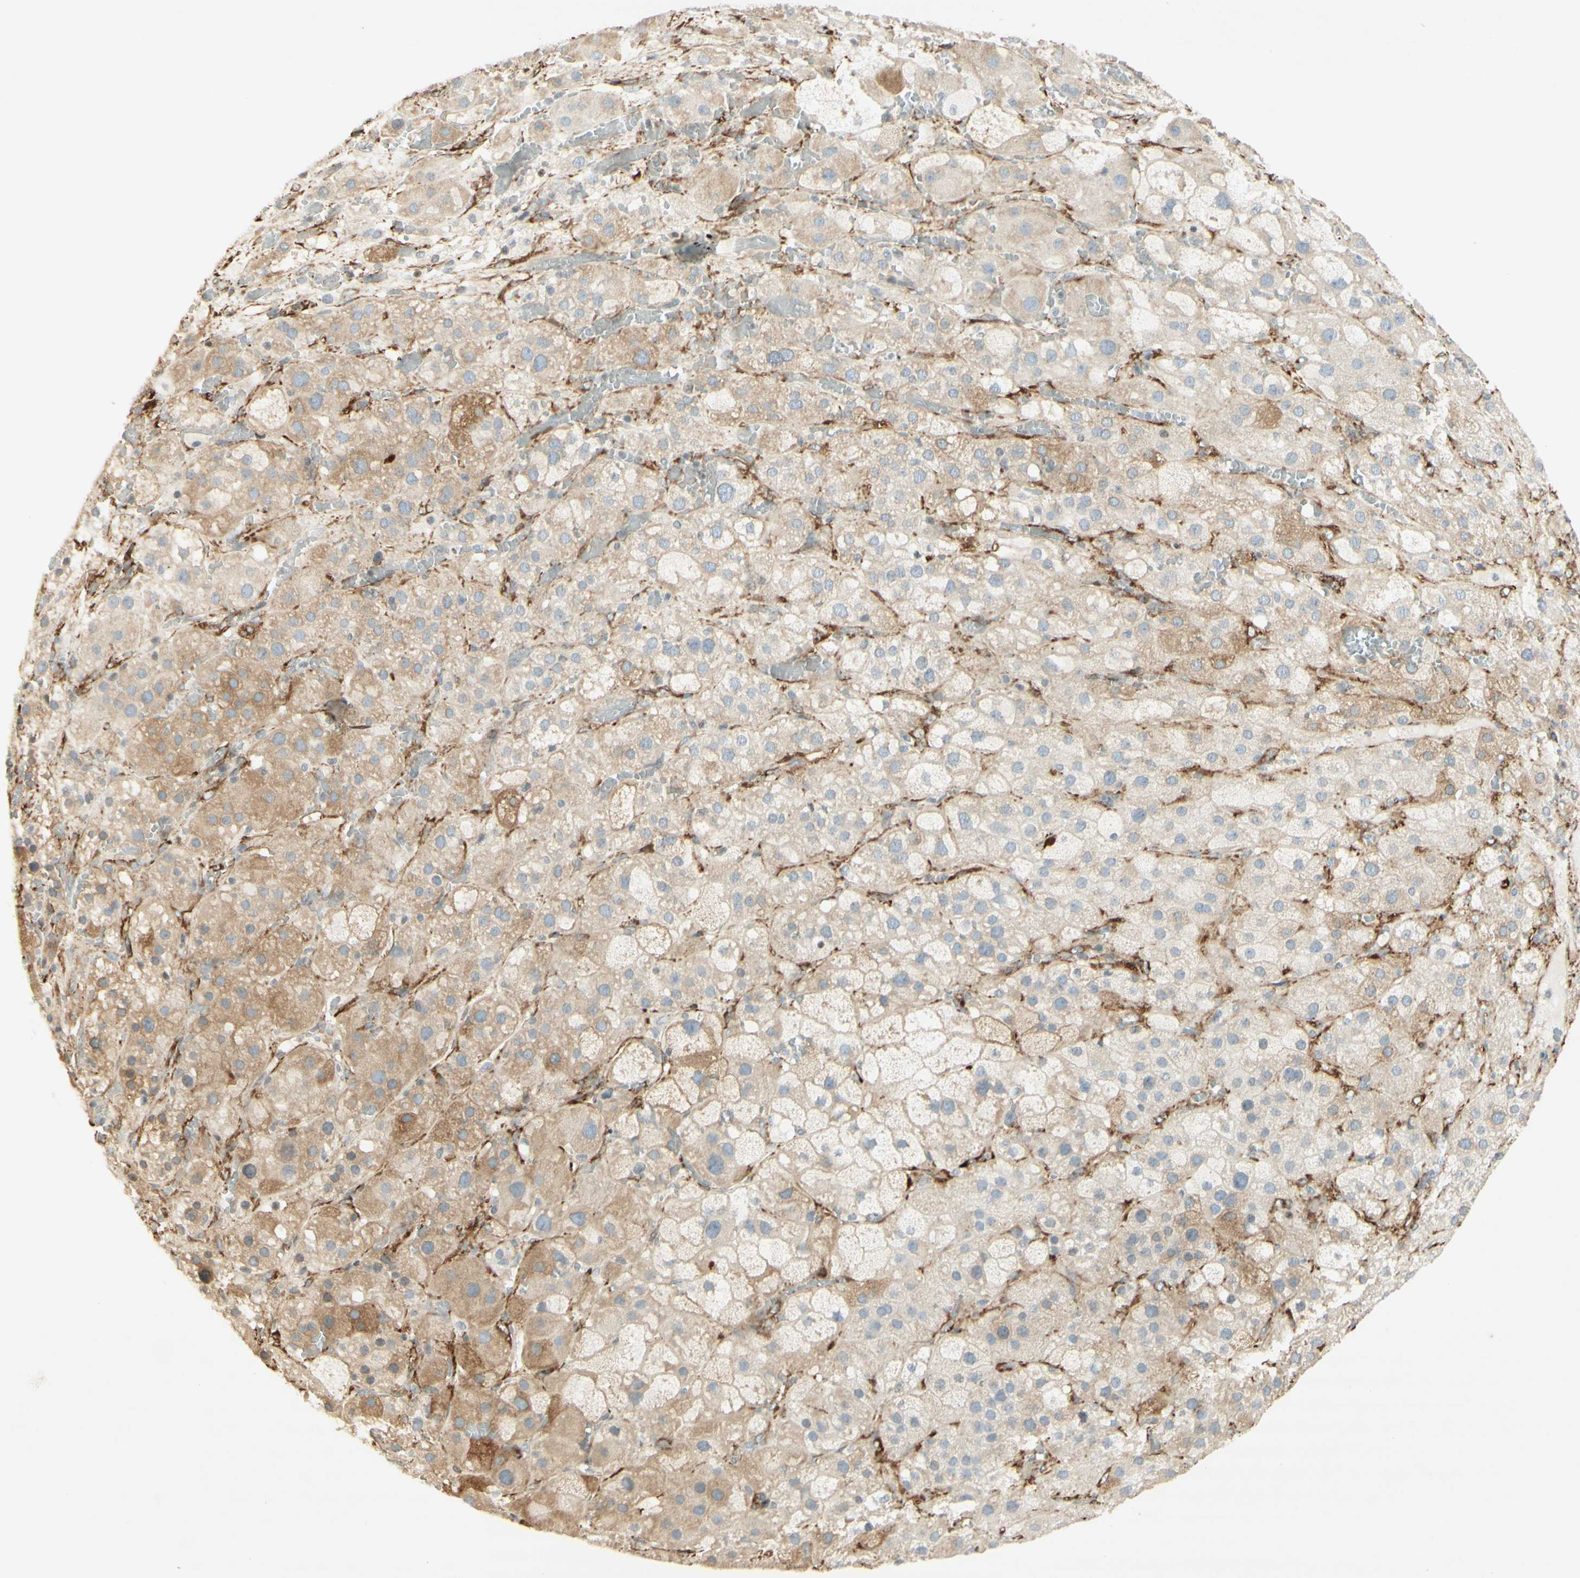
{"staining": {"intensity": "weak", "quantity": "25%-75%", "location": "cytoplasmic/membranous"}, "tissue": "adrenal gland", "cell_type": "Glandular cells", "image_type": "normal", "snomed": [{"axis": "morphology", "description": "Normal tissue, NOS"}, {"axis": "topography", "description": "Adrenal gland"}], "caption": "Weak cytoplasmic/membranous staining for a protein is appreciated in approximately 25%-75% of glandular cells of benign adrenal gland using immunohistochemistry.", "gene": "MAP1B", "patient": {"sex": "female", "age": 47}}